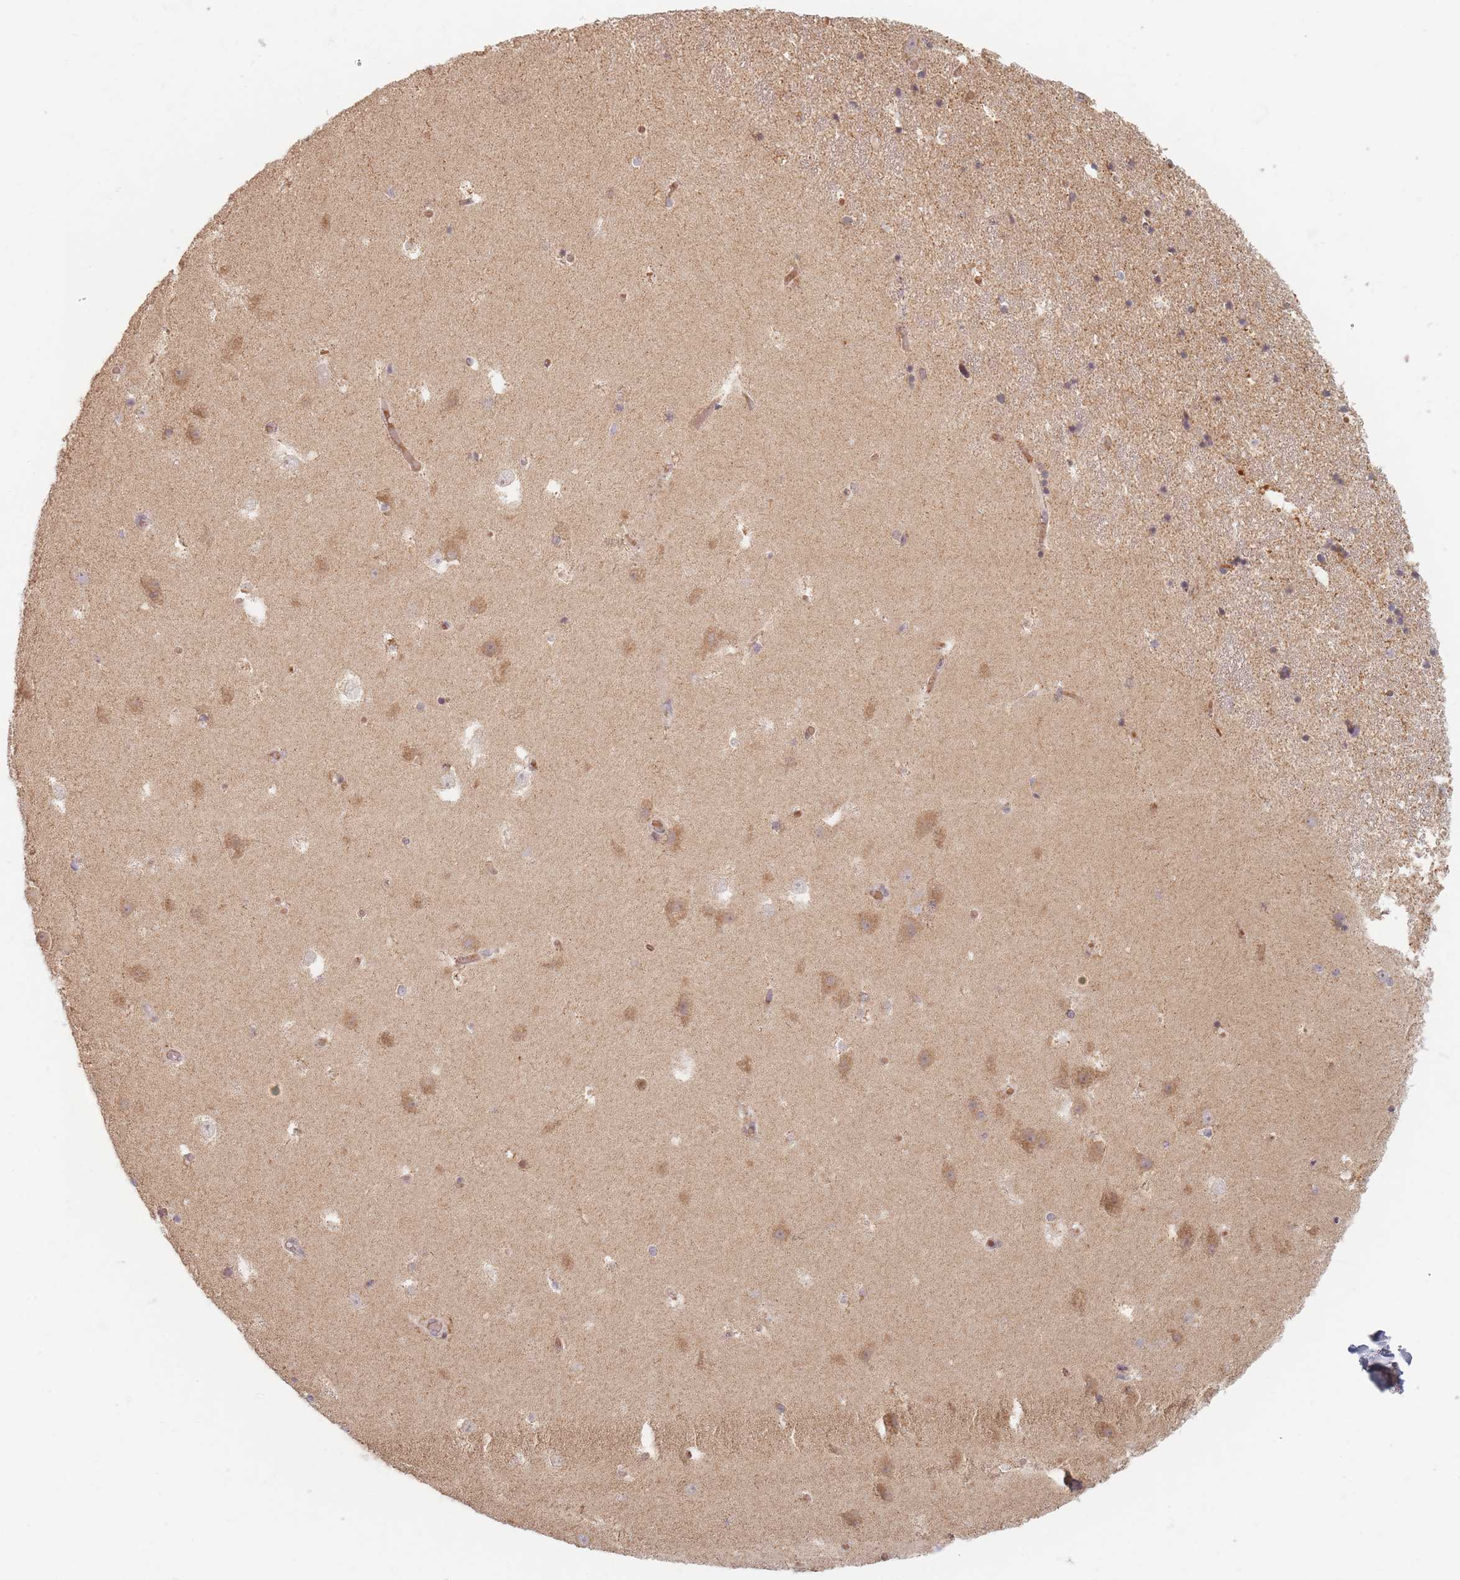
{"staining": {"intensity": "negative", "quantity": "none", "location": "none"}, "tissue": "hippocampus", "cell_type": "Glial cells", "image_type": "normal", "snomed": [{"axis": "morphology", "description": "Normal tissue, NOS"}, {"axis": "topography", "description": "Hippocampus"}], "caption": "Glial cells are negative for protein expression in normal human hippocampus. Nuclei are stained in blue.", "gene": "OR2M4", "patient": {"sex": "female", "age": 52}}